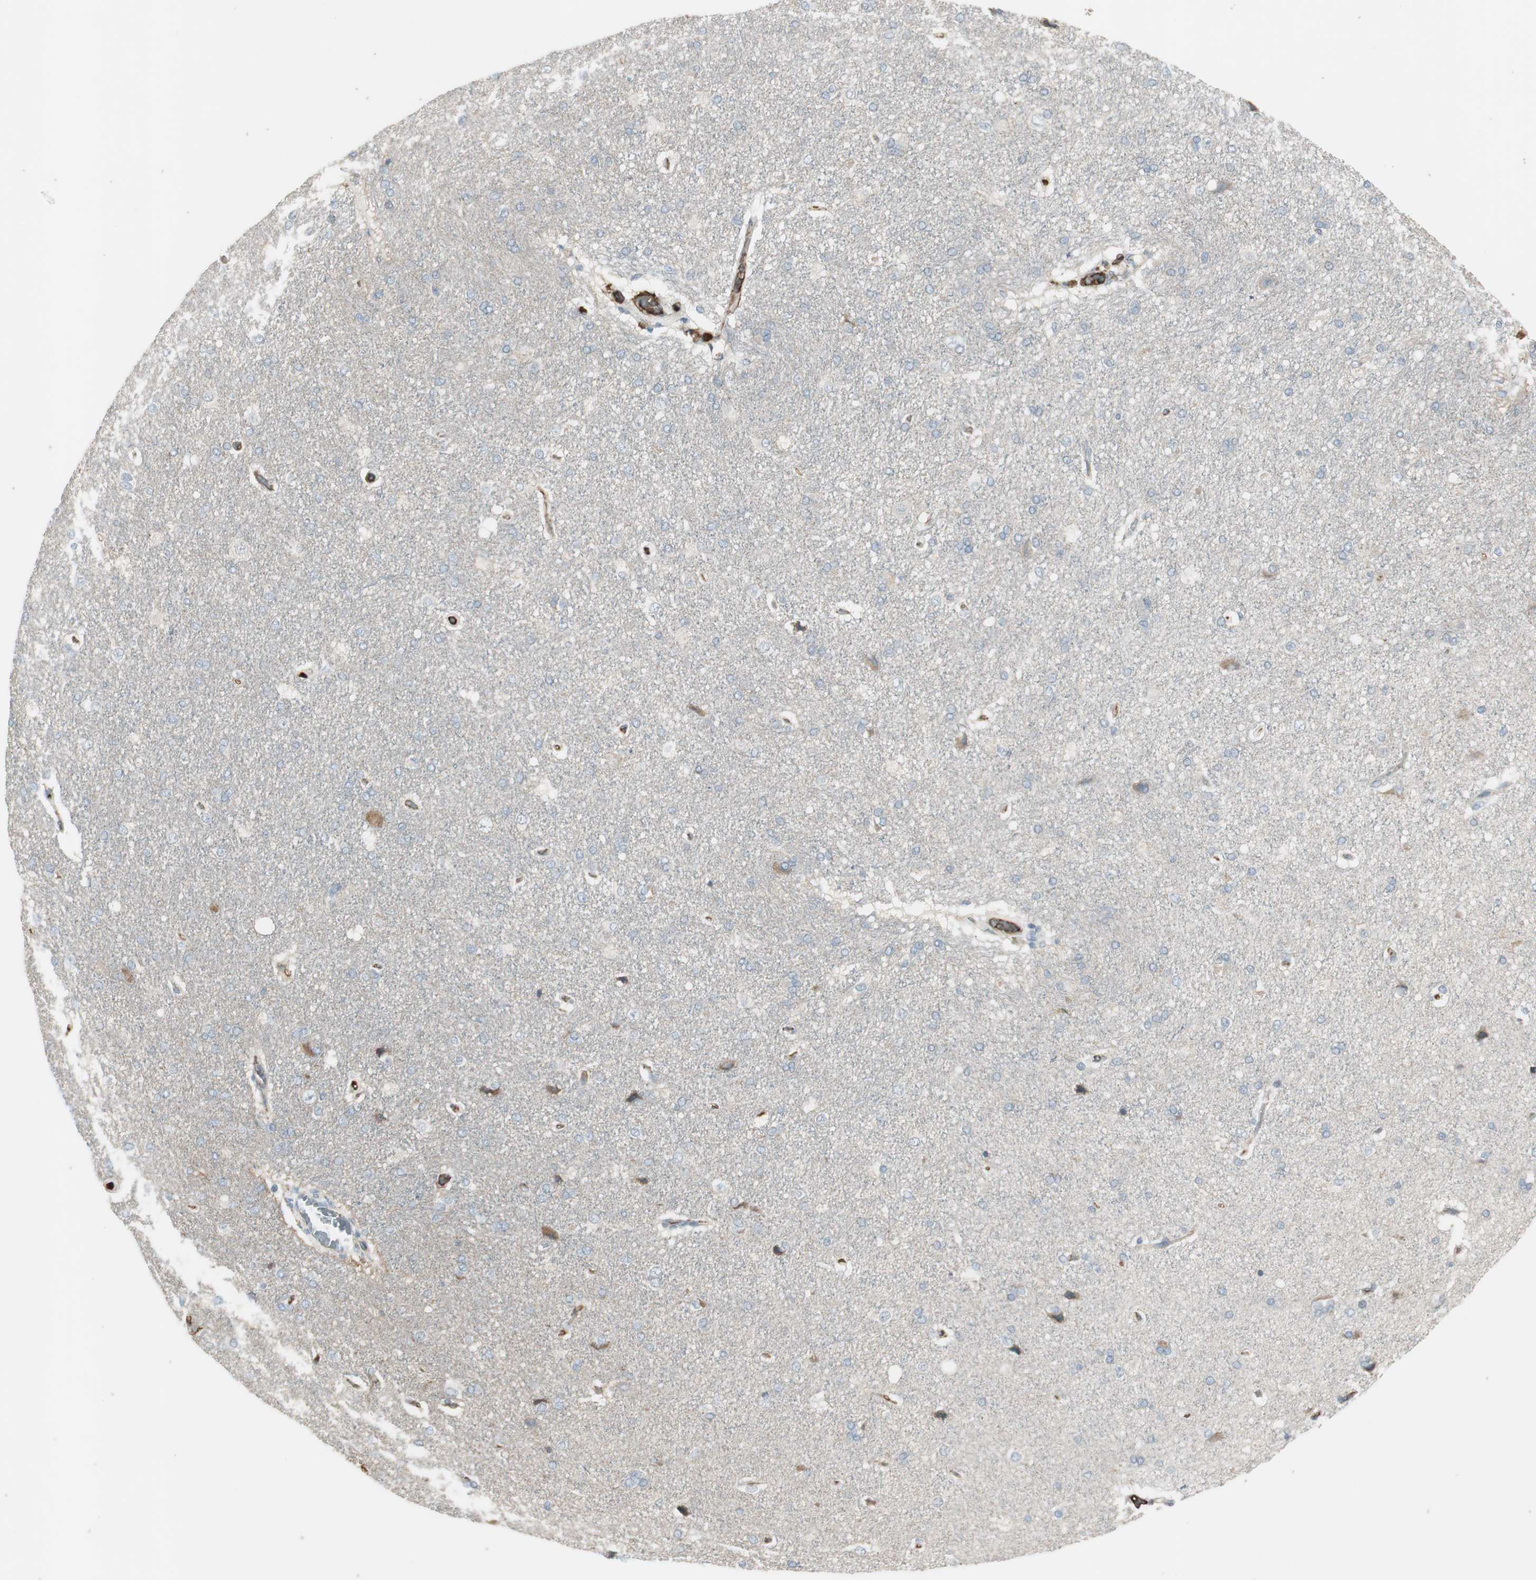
{"staining": {"intensity": "moderate", "quantity": ">75%", "location": "cytoplasmic/membranous"}, "tissue": "cerebral cortex", "cell_type": "Endothelial cells", "image_type": "normal", "snomed": [{"axis": "morphology", "description": "Normal tissue, NOS"}, {"axis": "topography", "description": "Cerebral cortex"}], "caption": "Brown immunohistochemical staining in normal cerebral cortex reveals moderate cytoplasmic/membranous staining in about >75% of endothelial cells. (brown staining indicates protein expression, while blue staining denotes nuclei).", "gene": "MMP14", "patient": {"sex": "male", "age": 62}}